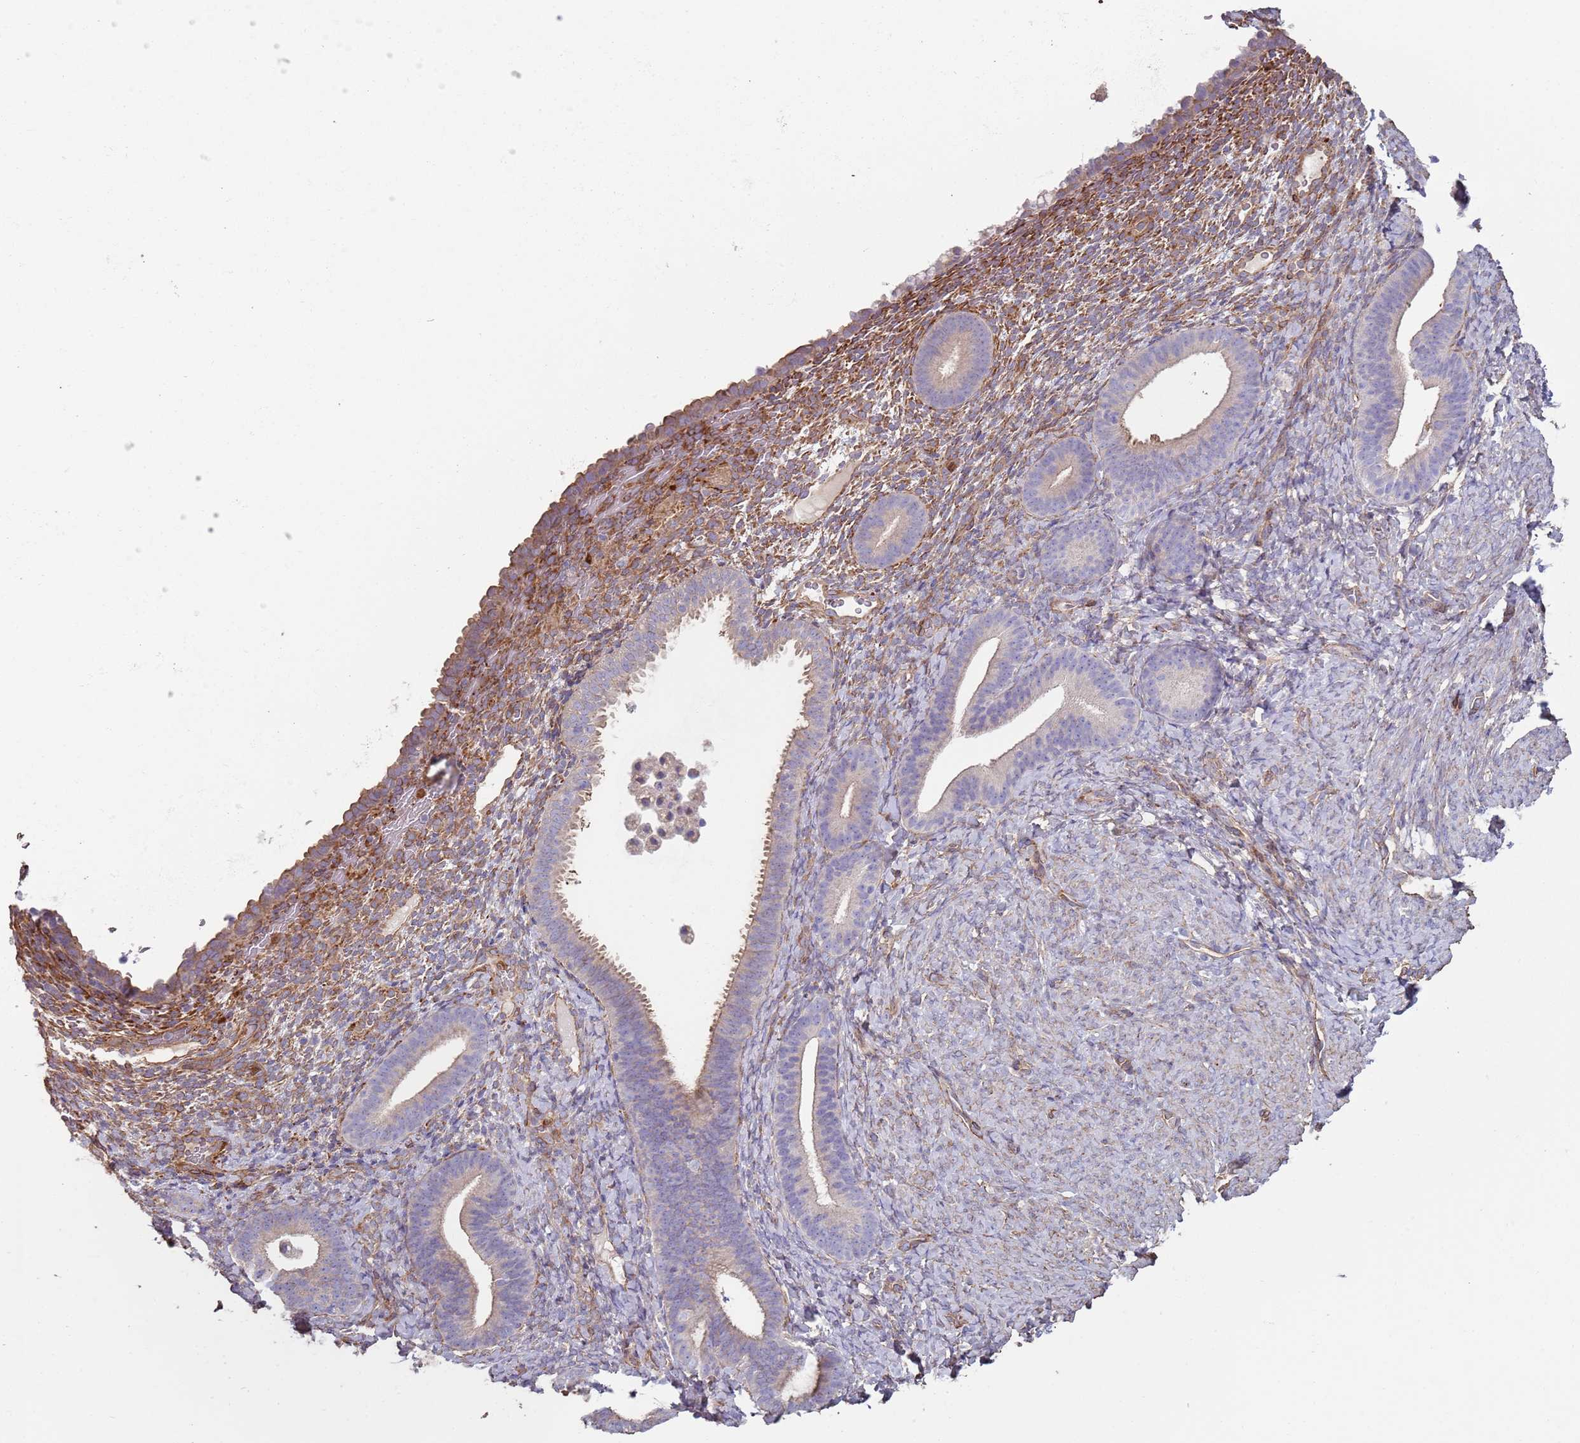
{"staining": {"intensity": "moderate", "quantity": "<25%", "location": "cytoplasmic/membranous"}, "tissue": "endometrium", "cell_type": "Cells in endometrial stroma", "image_type": "normal", "snomed": [{"axis": "morphology", "description": "Normal tissue, NOS"}, {"axis": "topography", "description": "Endometrium"}], "caption": "Immunohistochemistry (IHC) of unremarkable human endometrium displays low levels of moderate cytoplasmic/membranous positivity in approximately <25% of cells in endometrial stroma.", "gene": "PHLPP2", "patient": {"sex": "female", "age": 65}}